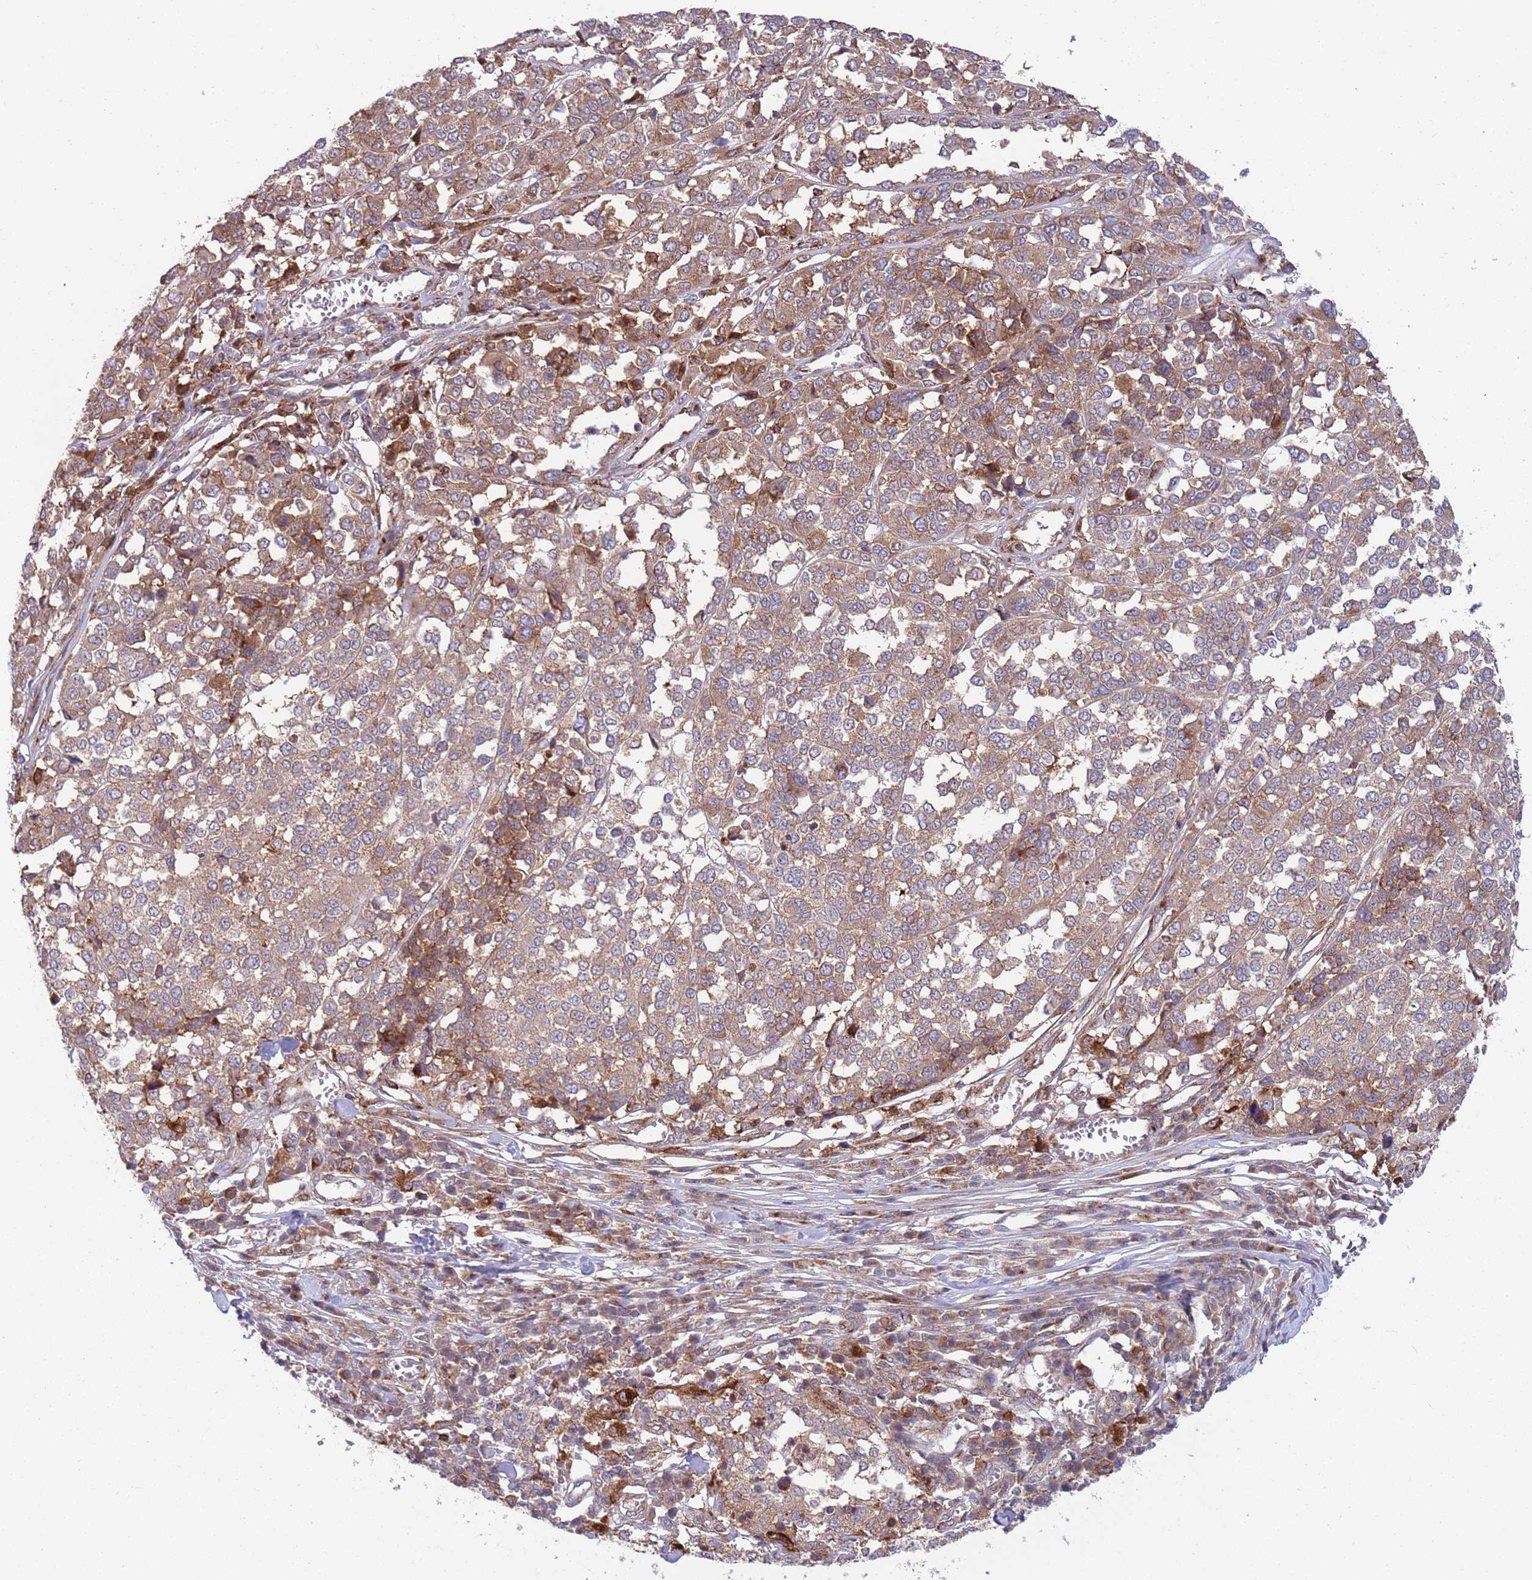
{"staining": {"intensity": "moderate", "quantity": ">75%", "location": "cytoplasmic/membranous"}, "tissue": "melanoma", "cell_type": "Tumor cells", "image_type": "cancer", "snomed": [{"axis": "morphology", "description": "Malignant melanoma, Metastatic site"}, {"axis": "topography", "description": "Lymph node"}], "caption": "Tumor cells show medium levels of moderate cytoplasmic/membranous expression in approximately >75% of cells in human malignant melanoma (metastatic site).", "gene": "BTBD7", "patient": {"sex": "male", "age": 44}}